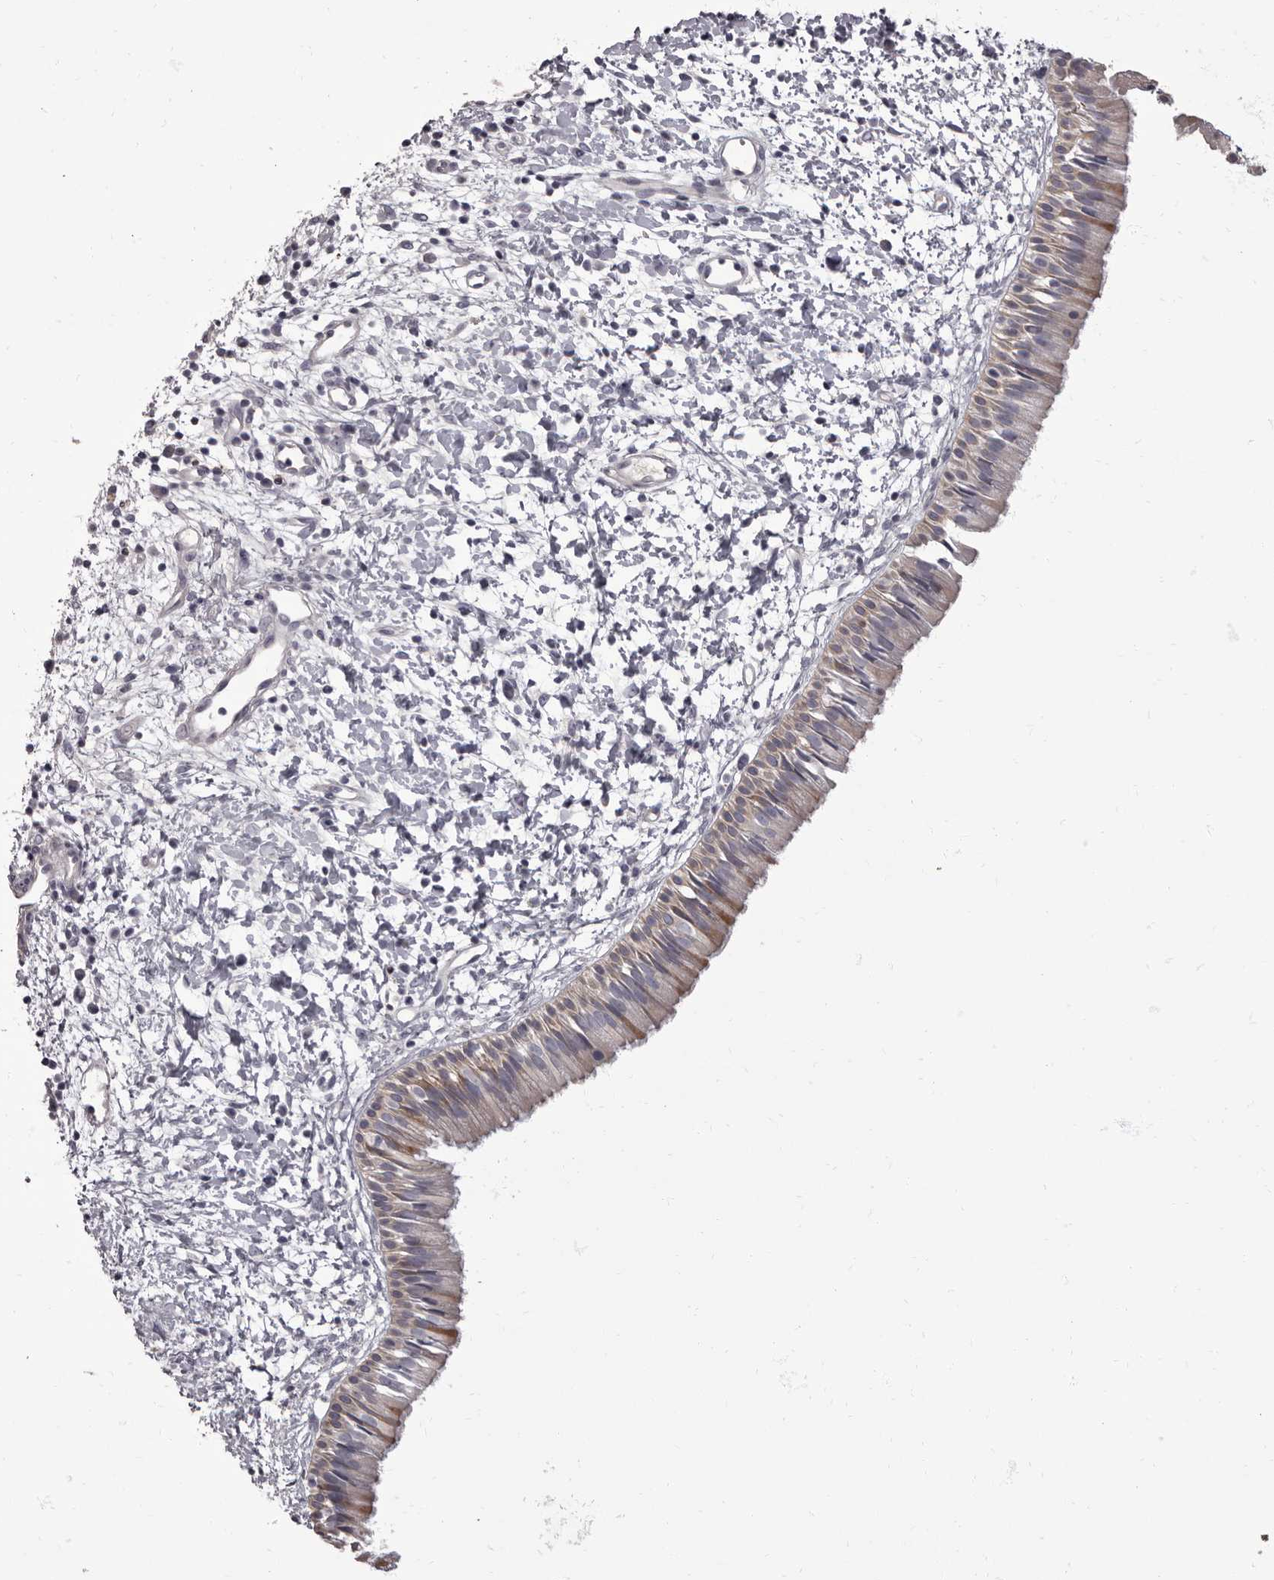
{"staining": {"intensity": "moderate", "quantity": "25%-75%", "location": "cytoplasmic/membranous"}, "tissue": "nasopharynx", "cell_type": "Respiratory epithelial cells", "image_type": "normal", "snomed": [{"axis": "morphology", "description": "Normal tissue, NOS"}, {"axis": "topography", "description": "Nasopharynx"}], "caption": "Moderate cytoplasmic/membranous protein expression is seen in about 25%-75% of respiratory epithelial cells in nasopharynx.", "gene": "APEH", "patient": {"sex": "male", "age": 22}}